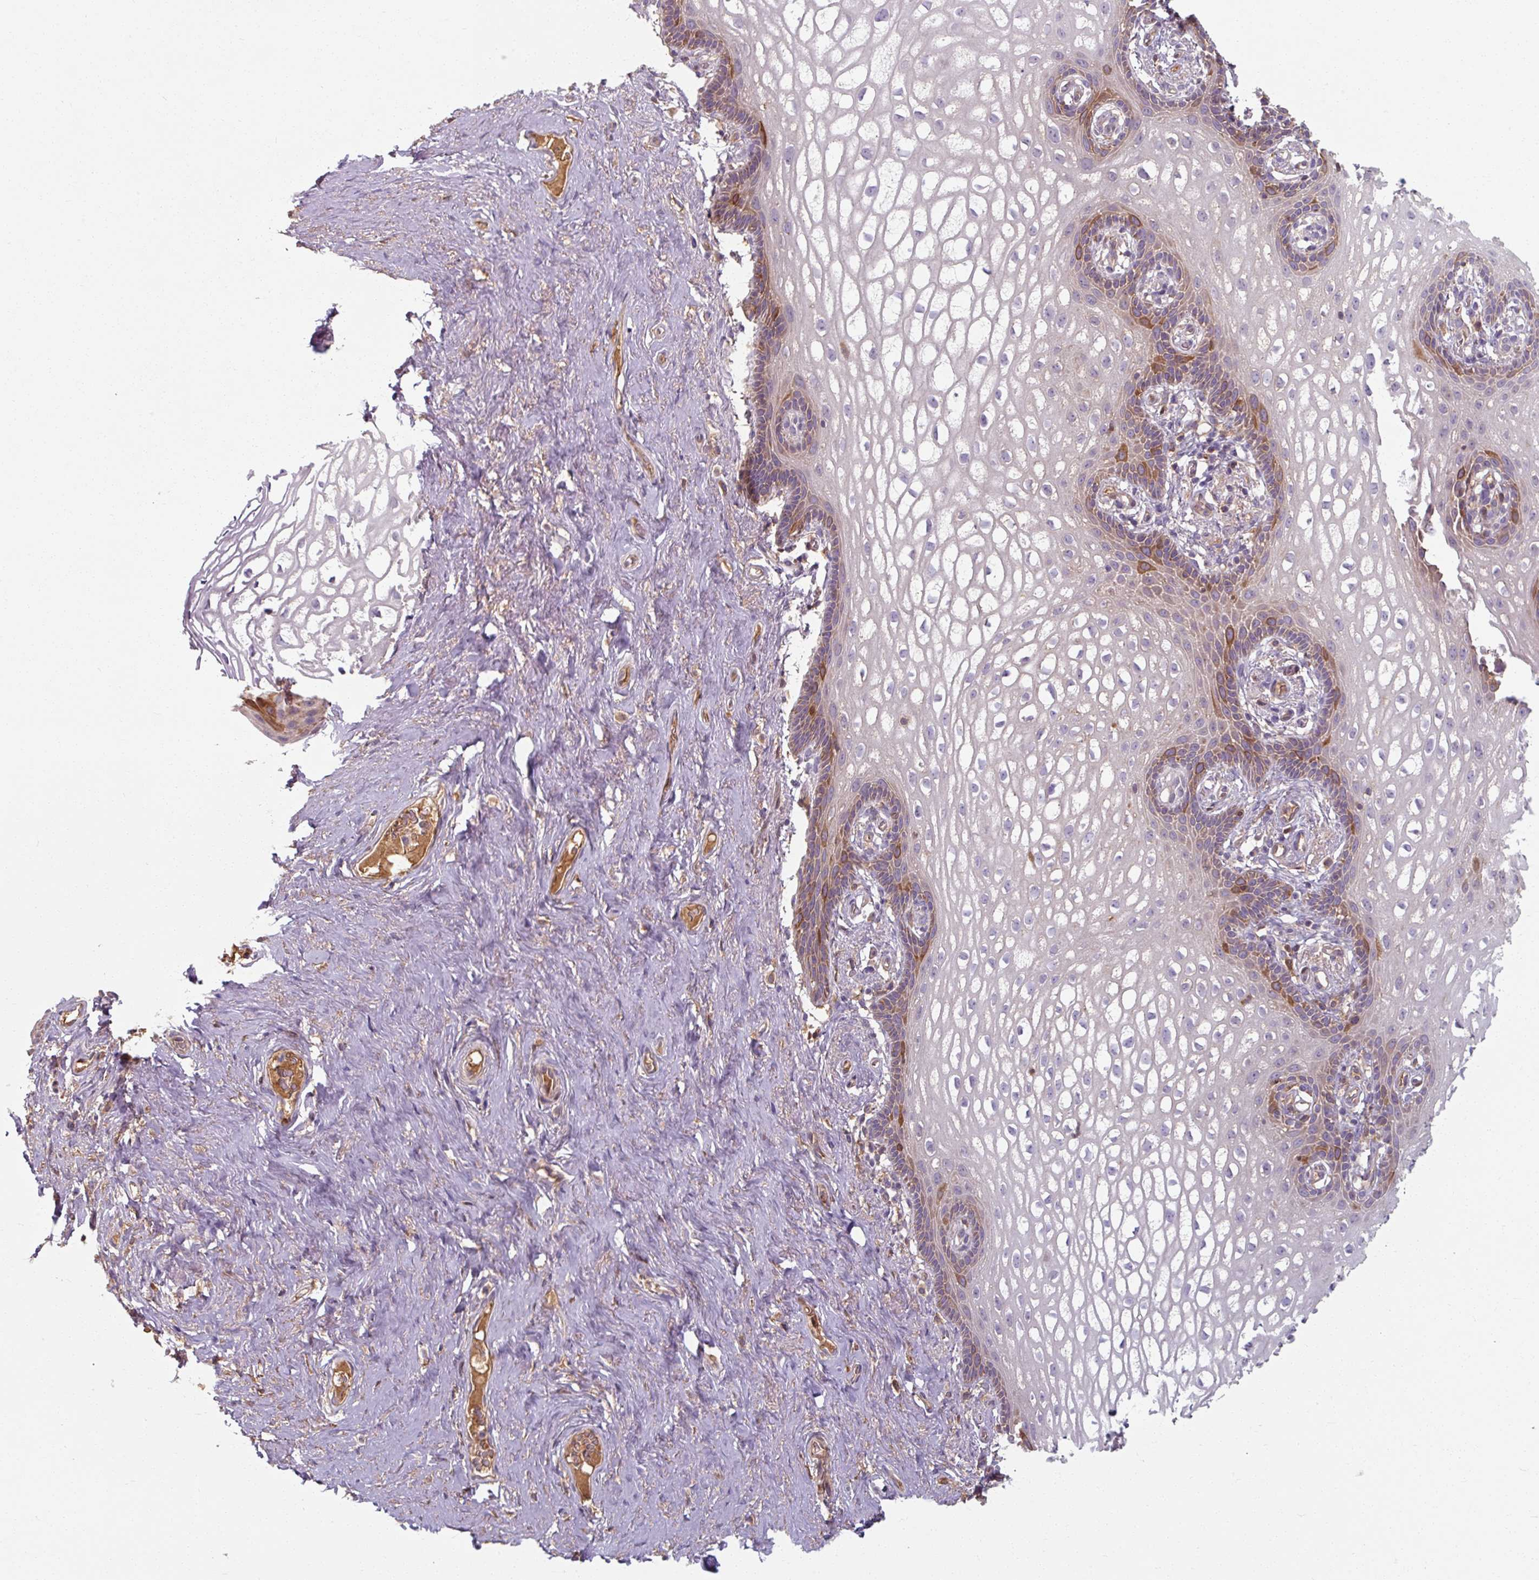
{"staining": {"intensity": "moderate", "quantity": "<25%", "location": "cytoplasmic/membranous"}, "tissue": "vagina", "cell_type": "Squamous epithelial cells", "image_type": "normal", "snomed": [{"axis": "morphology", "description": "Normal tissue, NOS"}, {"axis": "topography", "description": "Vagina"}, {"axis": "topography", "description": "Peripheral nerve tissue"}], "caption": "Moderate cytoplasmic/membranous positivity is identified in approximately <25% of squamous epithelial cells in unremarkable vagina. (DAB = brown stain, brightfield microscopy at high magnification).", "gene": "TSEN54", "patient": {"sex": "female", "age": 71}}